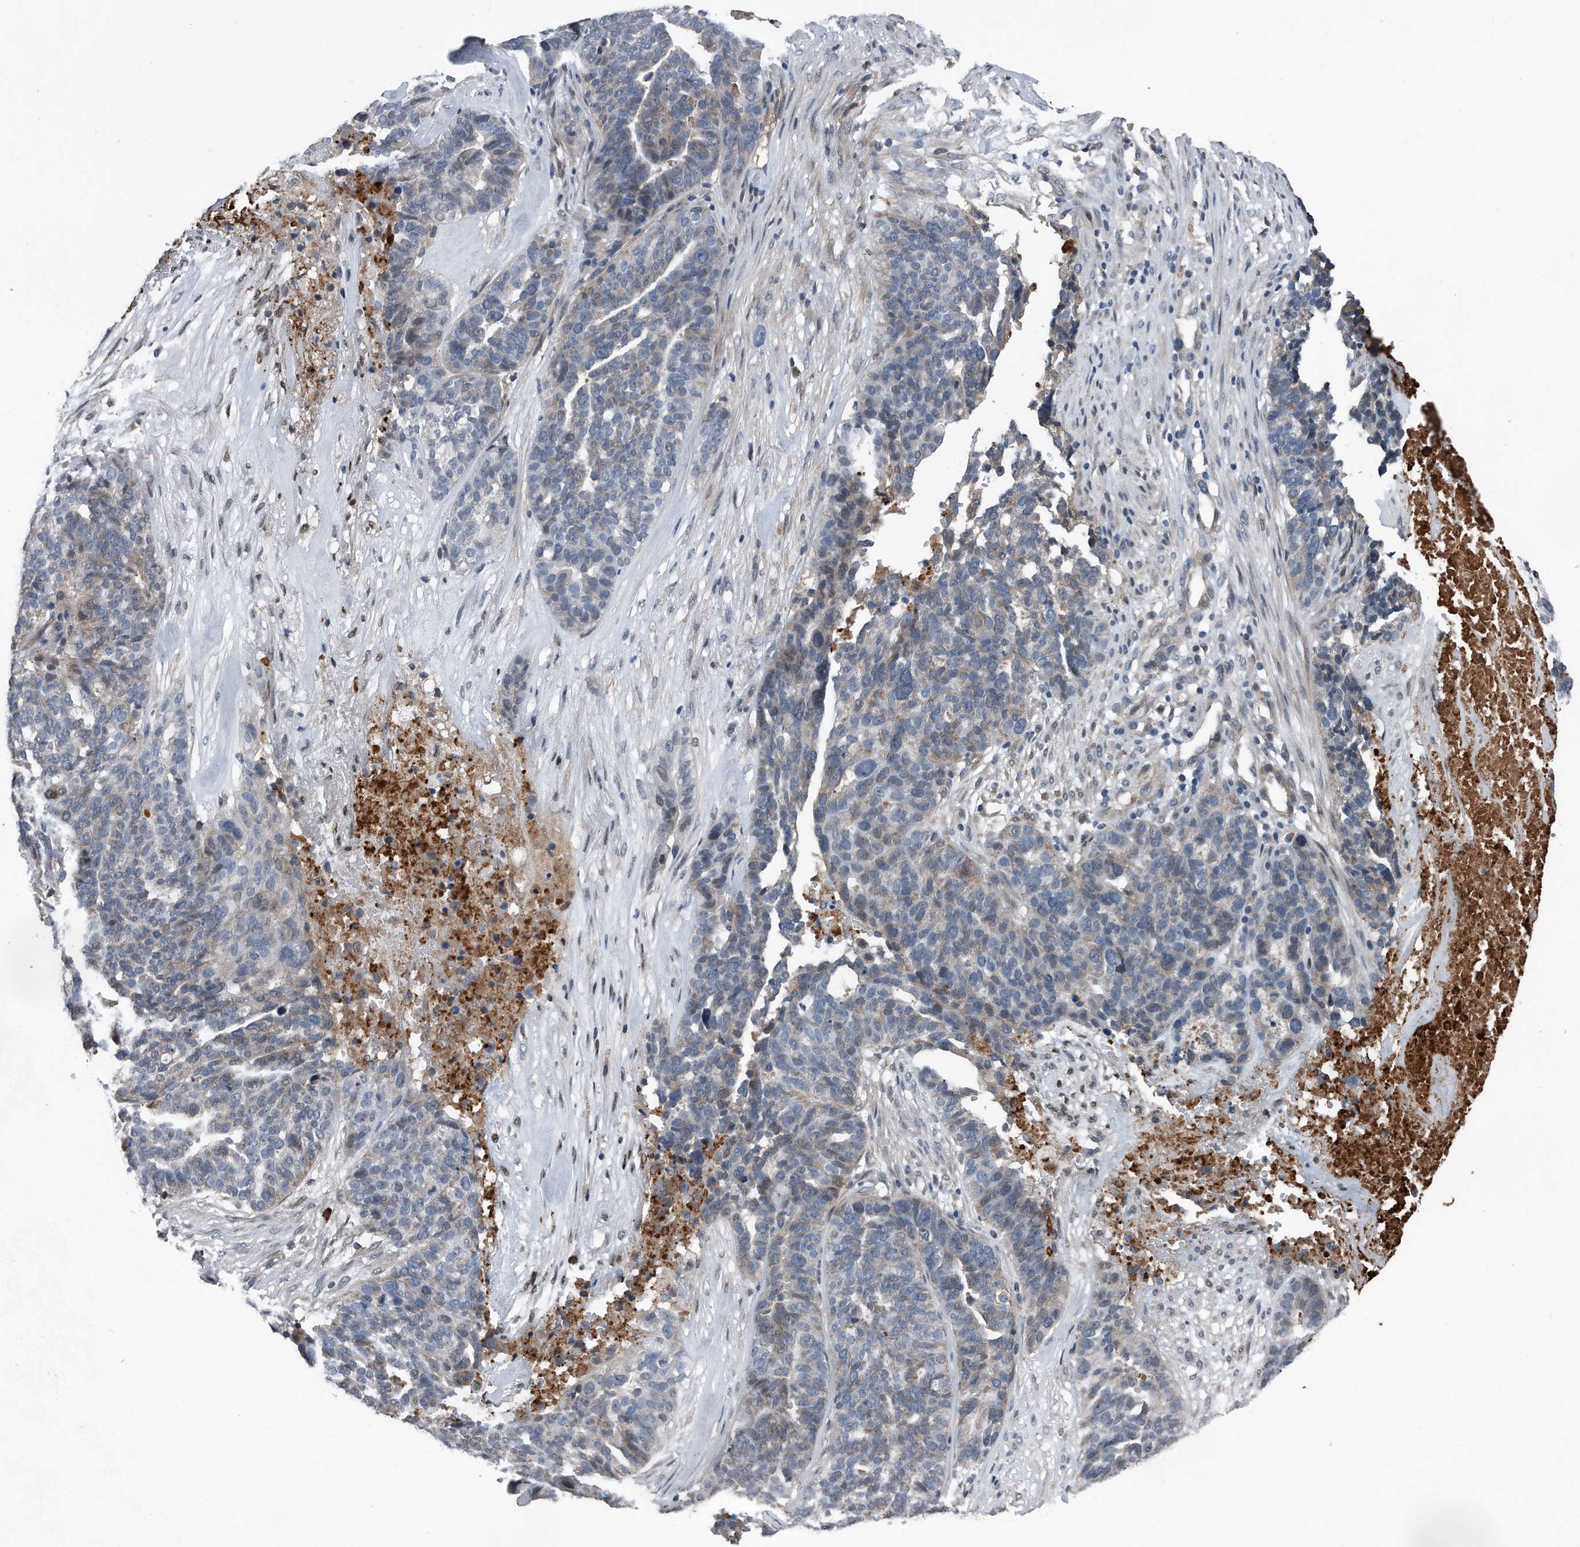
{"staining": {"intensity": "weak", "quantity": "<25%", "location": "cytoplasmic/membranous"}, "tissue": "ovarian cancer", "cell_type": "Tumor cells", "image_type": "cancer", "snomed": [{"axis": "morphology", "description": "Cystadenocarcinoma, serous, NOS"}, {"axis": "topography", "description": "Ovary"}], "caption": "Immunohistochemical staining of ovarian cancer reveals no significant staining in tumor cells.", "gene": "DST", "patient": {"sex": "female", "age": 59}}